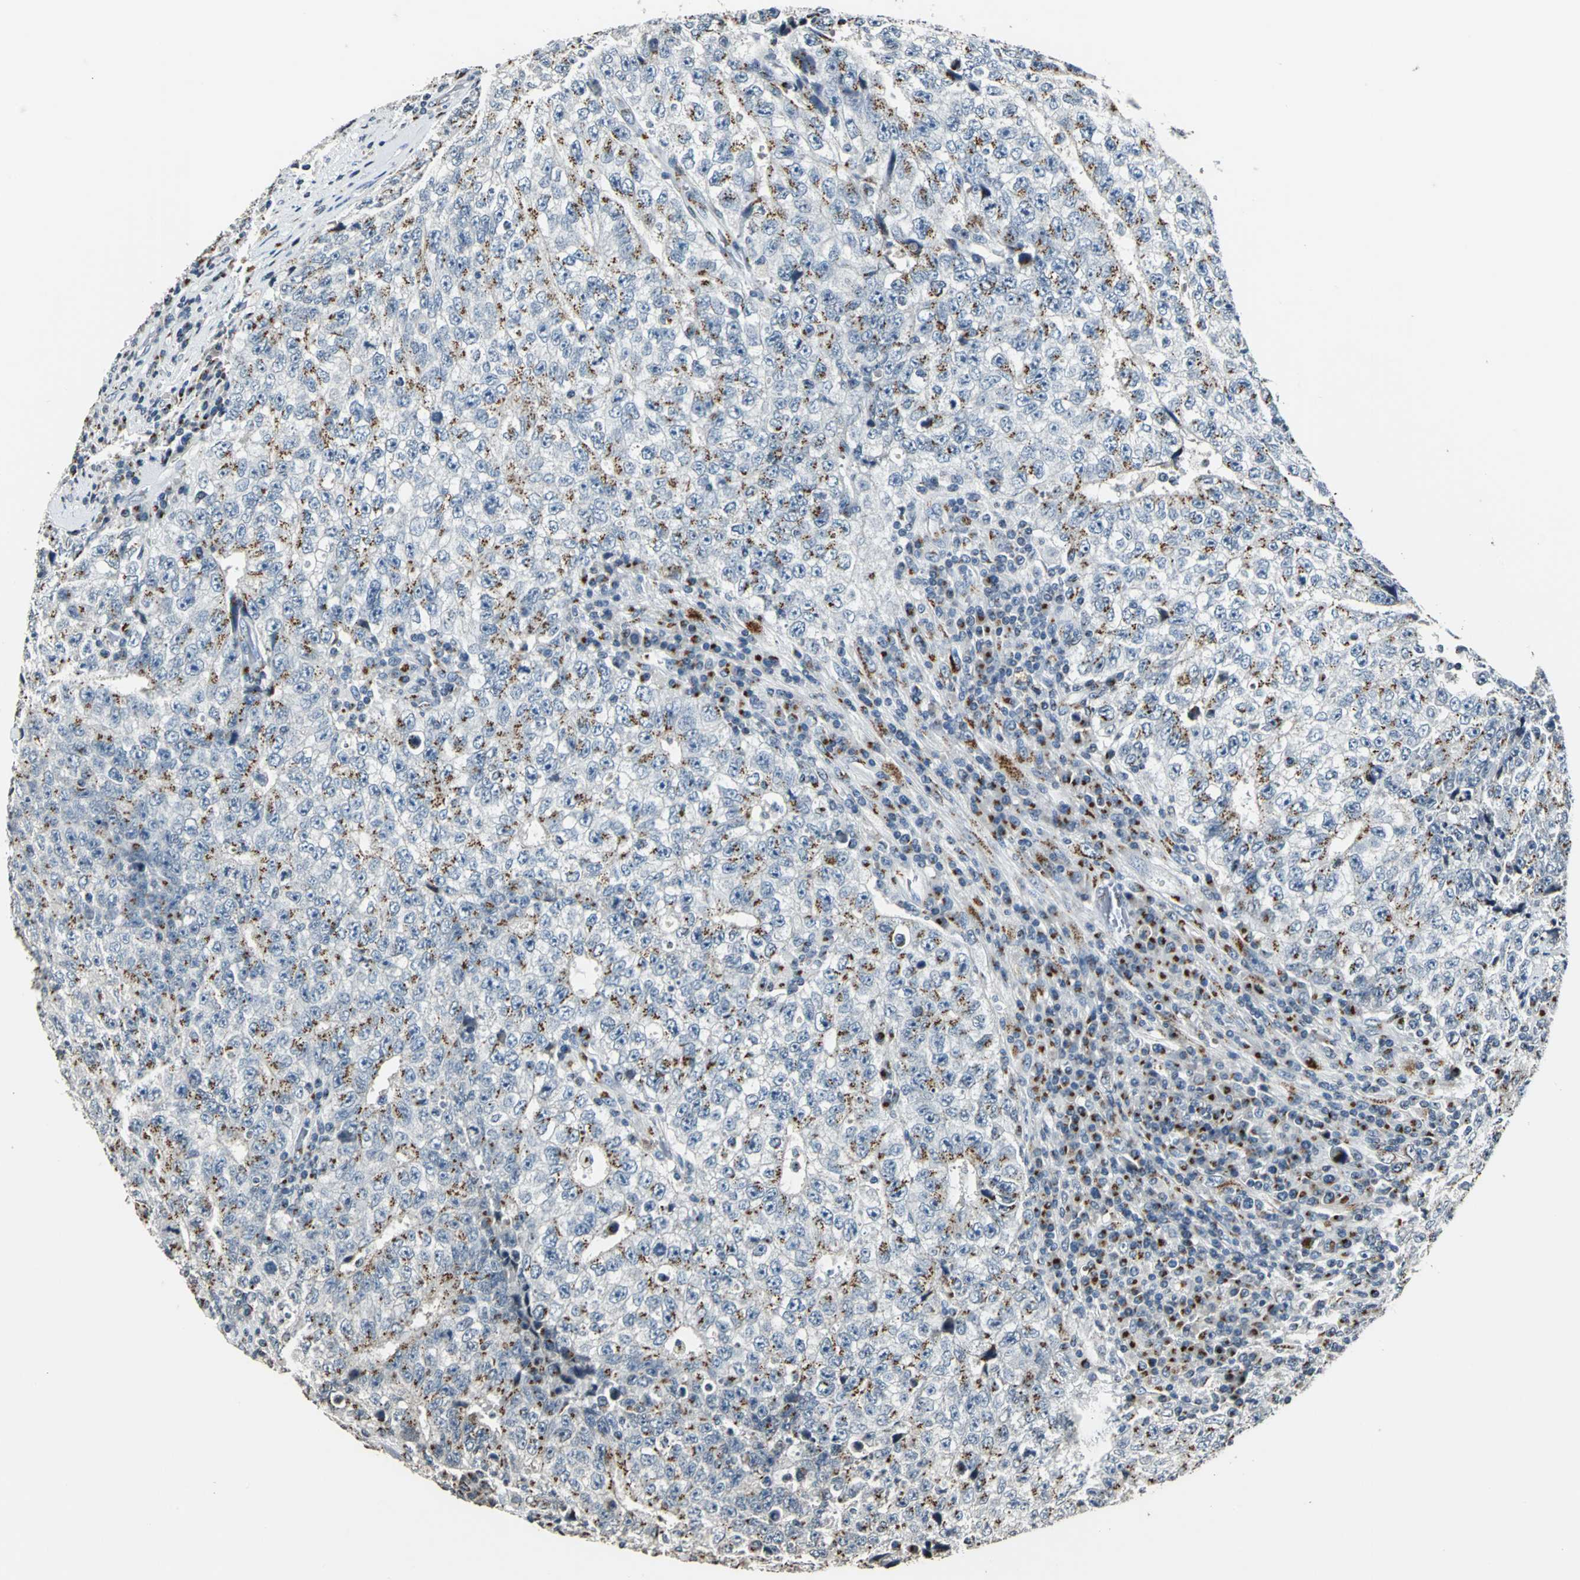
{"staining": {"intensity": "moderate", "quantity": "25%-75%", "location": "cytoplasmic/membranous"}, "tissue": "testis cancer", "cell_type": "Tumor cells", "image_type": "cancer", "snomed": [{"axis": "morphology", "description": "Necrosis, NOS"}, {"axis": "morphology", "description": "Carcinoma, Embryonal, NOS"}, {"axis": "topography", "description": "Testis"}], "caption": "Tumor cells reveal moderate cytoplasmic/membranous staining in about 25%-75% of cells in testis cancer.", "gene": "TMEM115", "patient": {"sex": "male", "age": 19}}